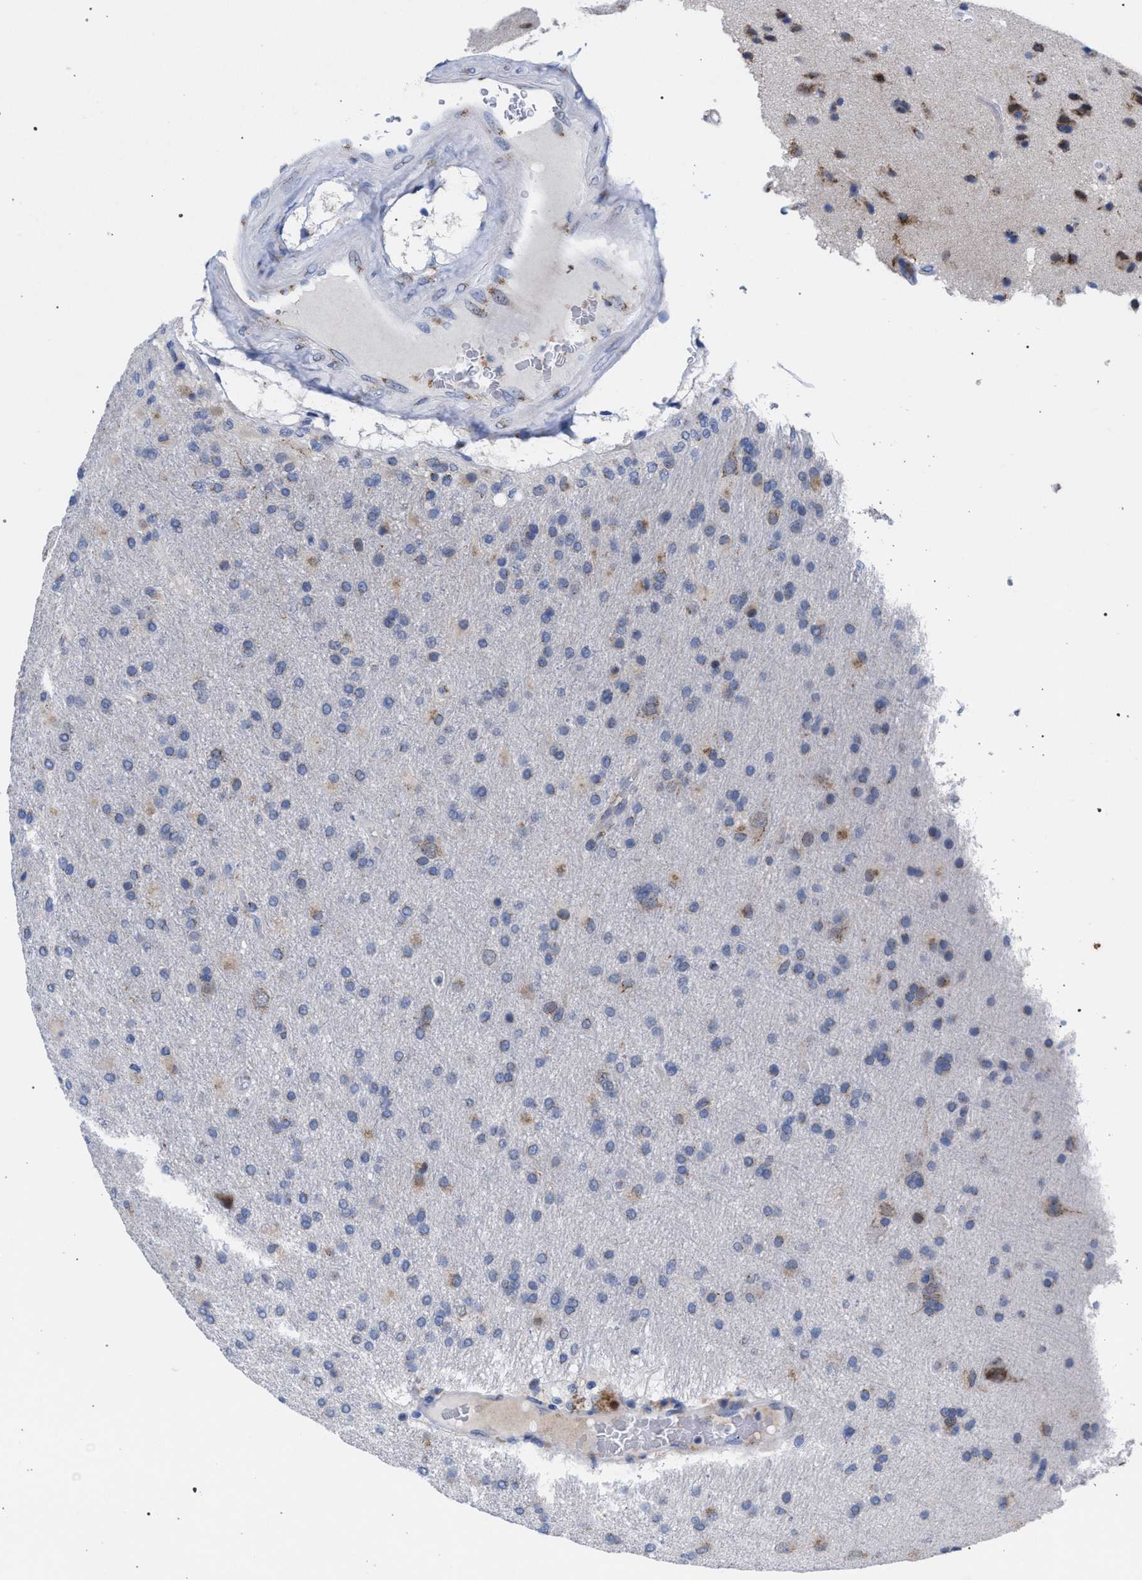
{"staining": {"intensity": "weak", "quantity": "<25%", "location": "cytoplasmic/membranous"}, "tissue": "glioma", "cell_type": "Tumor cells", "image_type": "cancer", "snomed": [{"axis": "morphology", "description": "Glioma, malignant, High grade"}, {"axis": "topography", "description": "Brain"}], "caption": "Immunohistochemistry of human glioma exhibits no expression in tumor cells. (Immunohistochemistry (ihc), brightfield microscopy, high magnification).", "gene": "GOLGA2", "patient": {"sex": "male", "age": 72}}